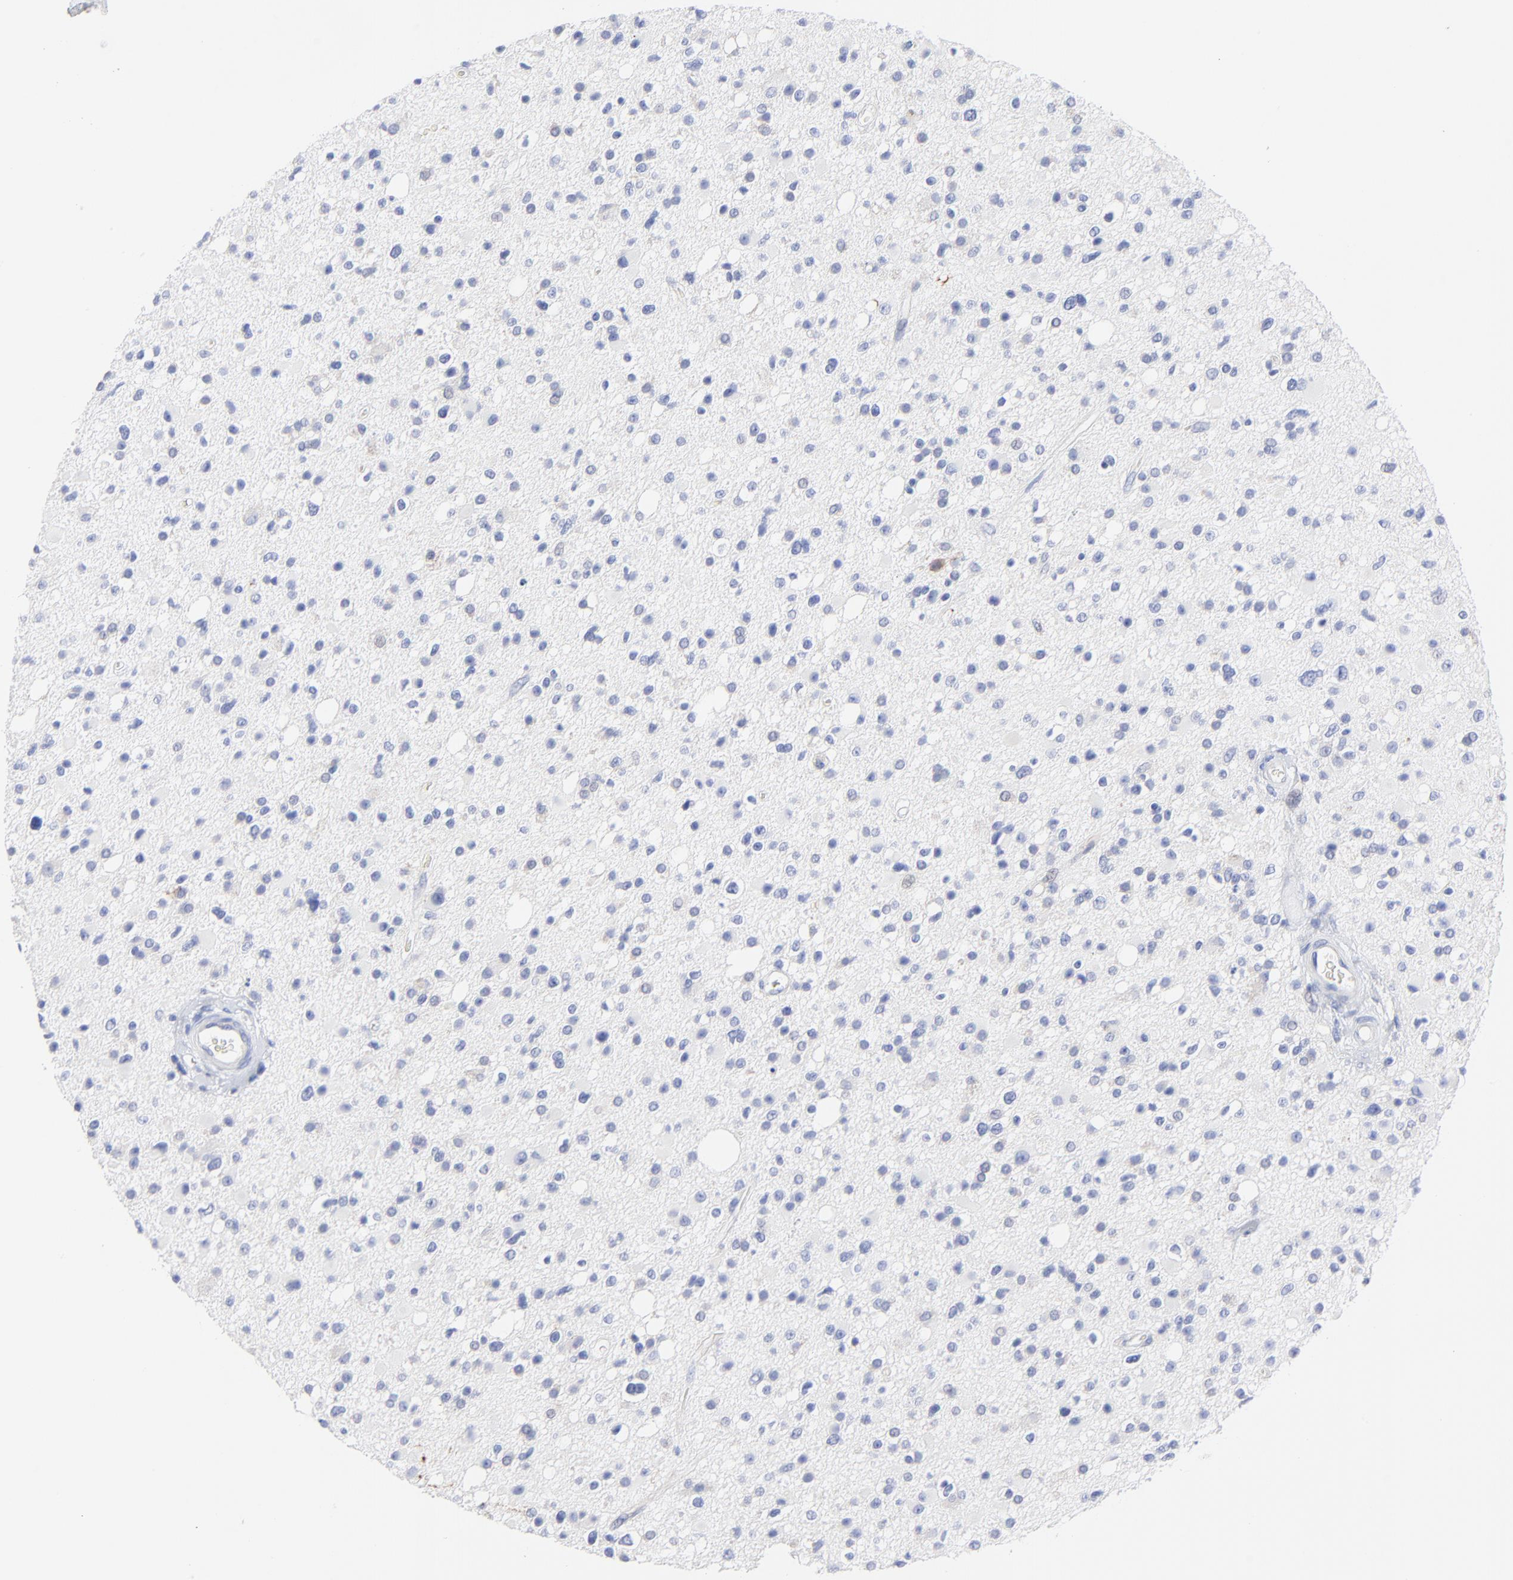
{"staining": {"intensity": "negative", "quantity": "none", "location": "none"}, "tissue": "glioma", "cell_type": "Tumor cells", "image_type": "cancer", "snomed": [{"axis": "morphology", "description": "Glioma, malignant, High grade"}, {"axis": "topography", "description": "Brain"}], "caption": "Tumor cells show no significant positivity in glioma.", "gene": "PSD3", "patient": {"sex": "male", "age": 33}}